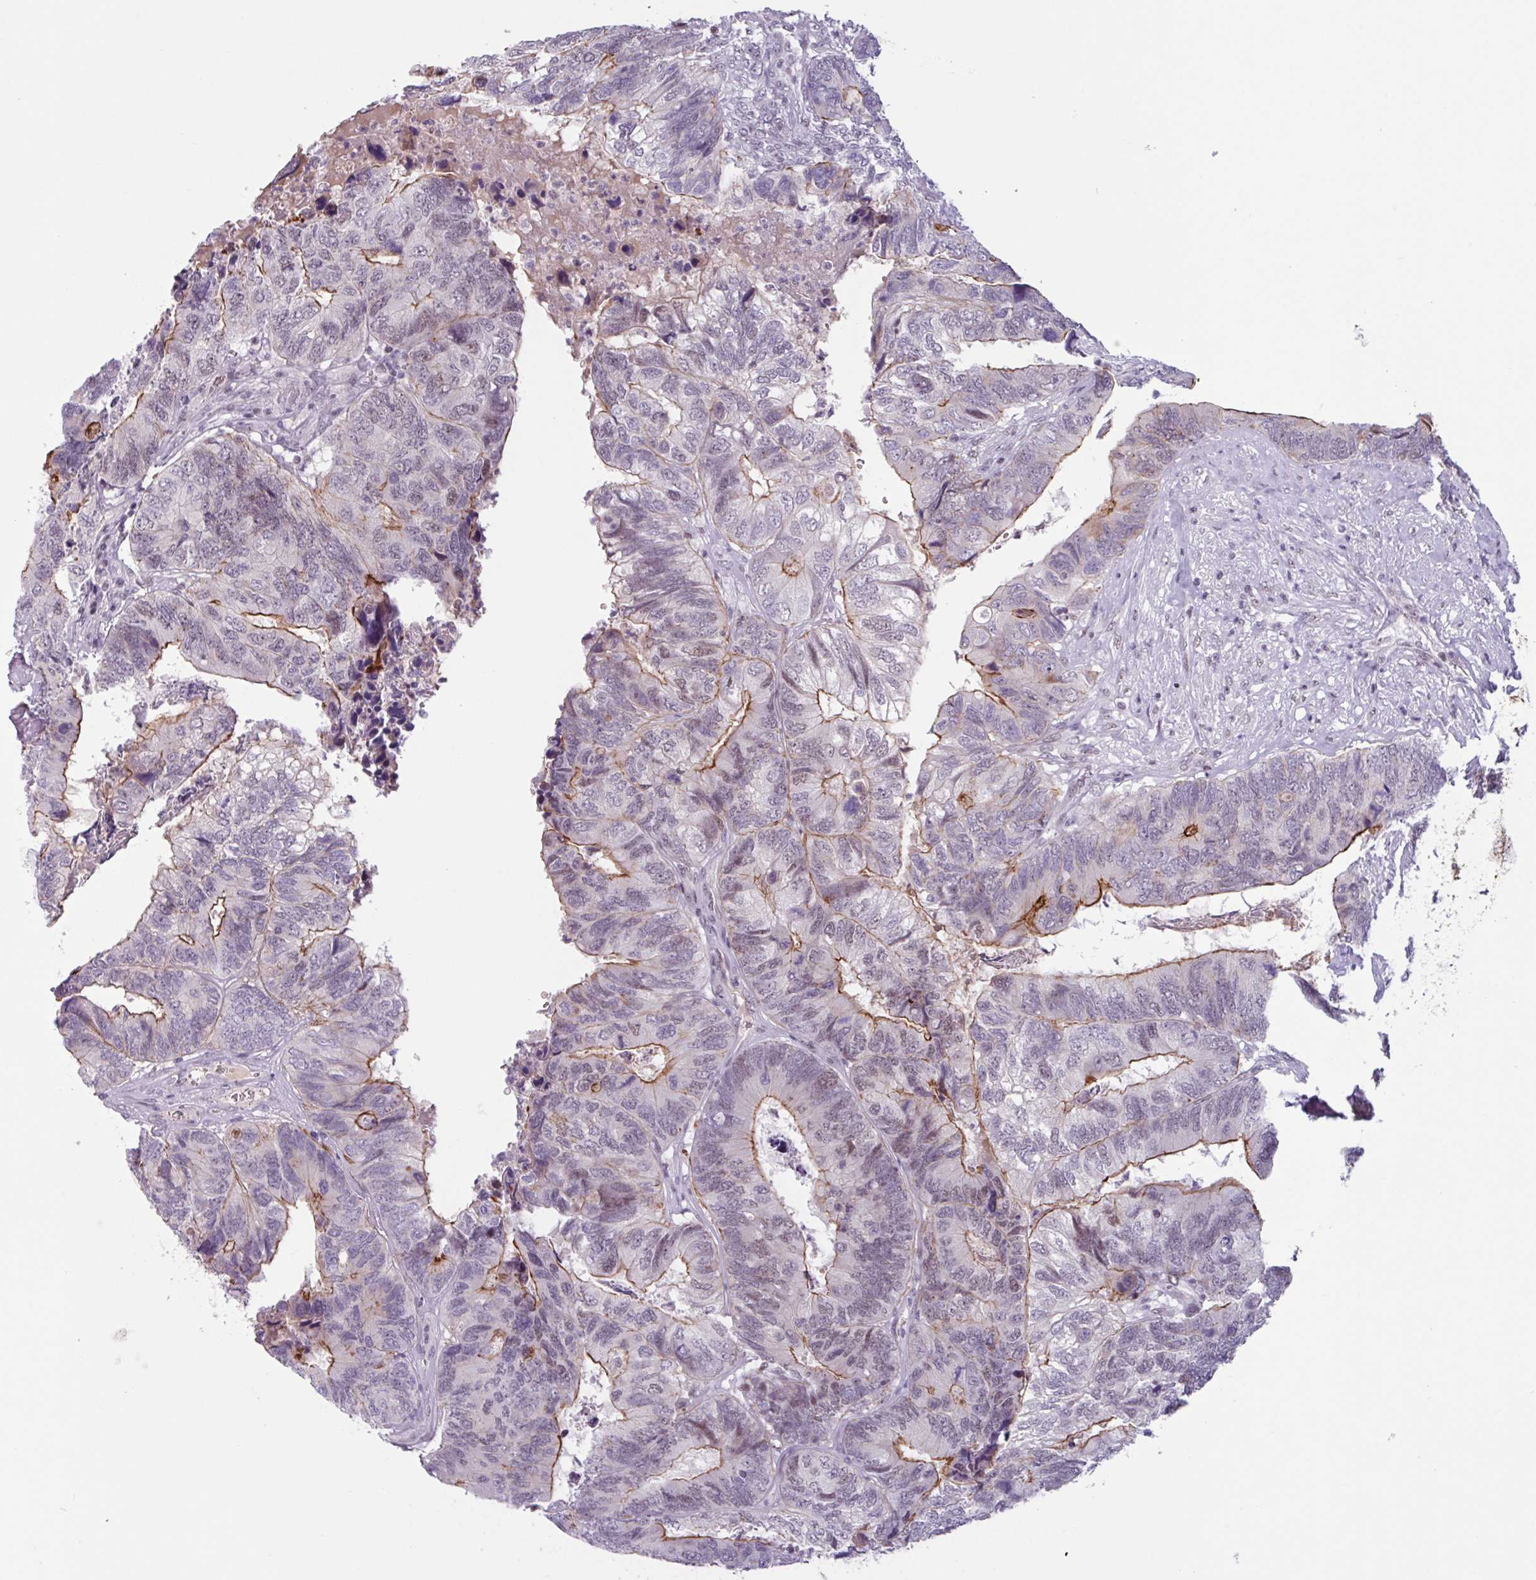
{"staining": {"intensity": "moderate", "quantity": "25%-75%", "location": "cytoplasmic/membranous"}, "tissue": "colorectal cancer", "cell_type": "Tumor cells", "image_type": "cancer", "snomed": [{"axis": "morphology", "description": "Adenocarcinoma, NOS"}, {"axis": "topography", "description": "Colon"}], "caption": "Immunohistochemical staining of adenocarcinoma (colorectal) reveals medium levels of moderate cytoplasmic/membranous positivity in about 25%-75% of tumor cells. (Stains: DAB (3,3'-diaminobenzidine) in brown, nuclei in blue, Microscopy: brightfield microscopy at high magnification).", "gene": "ZNF575", "patient": {"sex": "female", "age": 67}}